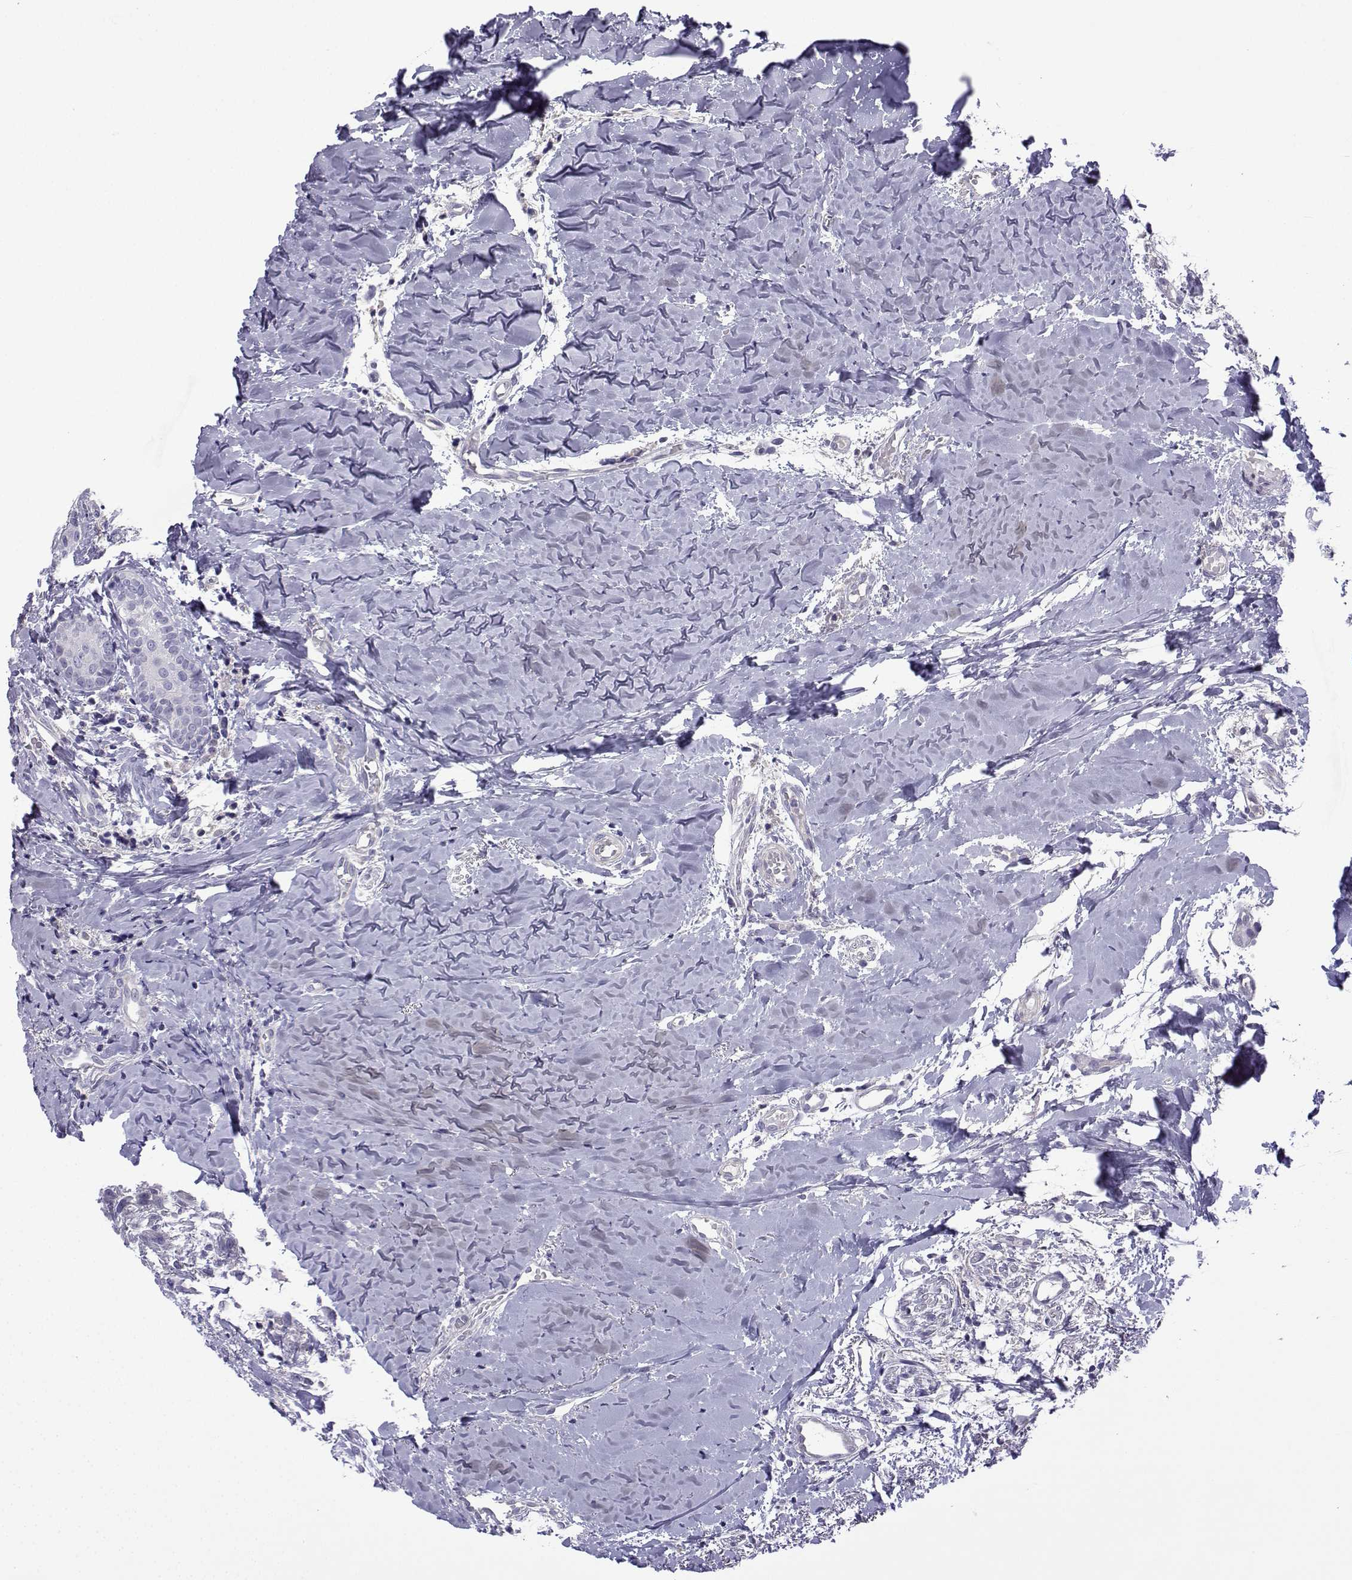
{"staining": {"intensity": "negative", "quantity": "none", "location": "none"}, "tissue": "head and neck cancer", "cell_type": "Tumor cells", "image_type": "cancer", "snomed": [{"axis": "morphology", "description": "Normal tissue, NOS"}, {"axis": "morphology", "description": "Squamous cell carcinoma, NOS"}, {"axis": "topography", "description": "Oral tissue"}, {"axis": "topography", "description": "Salivary gland"}, {"axis": "topography", "description": "Head-Neck"}], "caption": "Head and neck cancer was stained to show a protein in brown. There is no significant positivity in tumor cells. Brightfield microscopy of IHC stained with DAB (3,3'-diaminobenzidine) (brown) and hematoxylin (blue), captured at high magnification.", "gene": "SPACA7", "patient": {"sex": "female", "age": 62}}